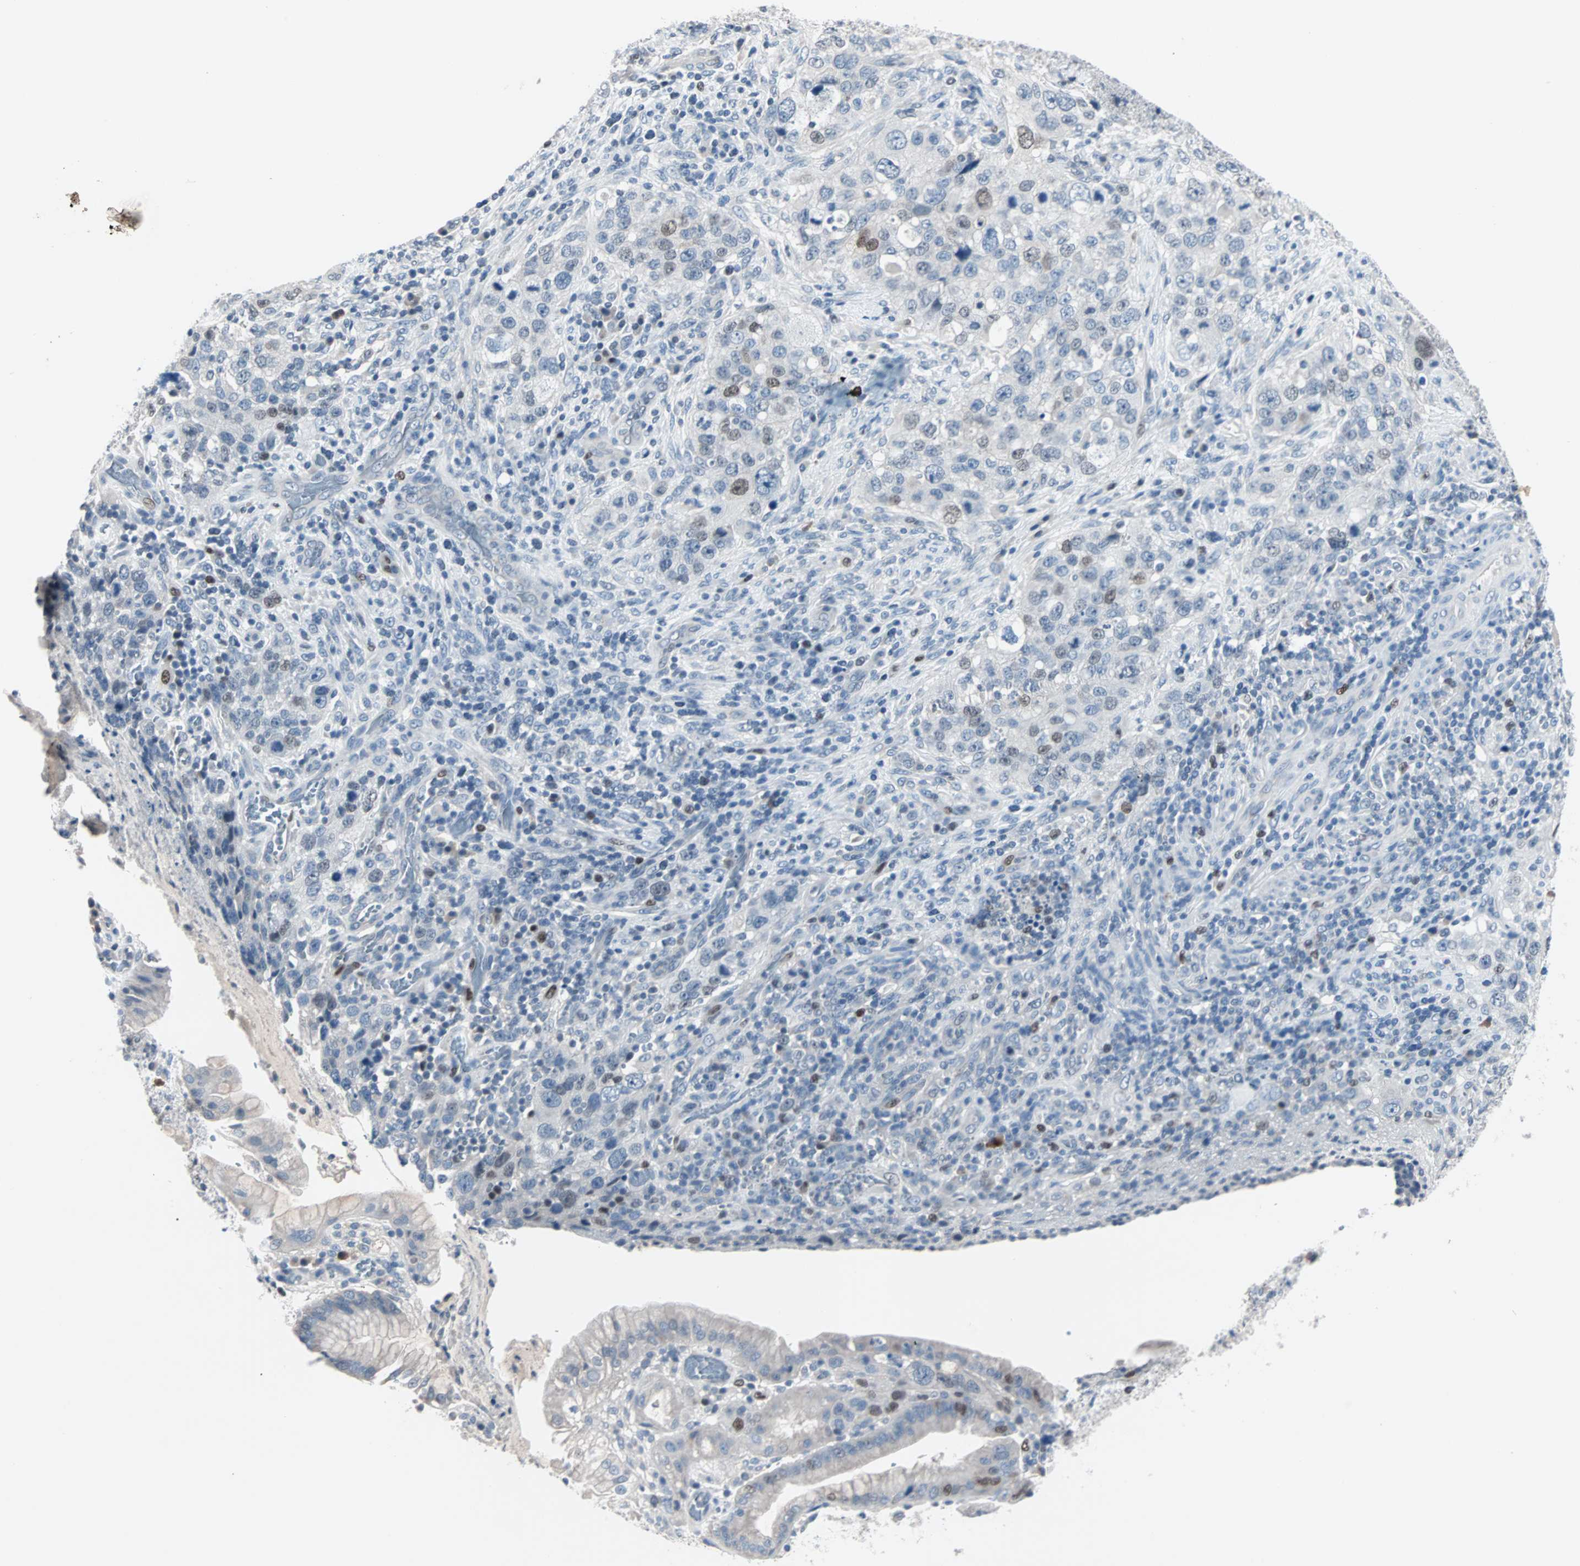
{"staining": {"intensity": "moderate", "quantity": "<25%", "location": "nuclear"}, "tissue": "stomach cancer", "cell_type": "Tumor cells", "image_type": "cancer", "snomed": [{"axis": "morphology", "description": "Normal tissue, NOS"}, {"axis": "morphology", "description": "Adenocarcinoma, NOS"}, {"axis": "topography", "description": "Stomach"}], "caption": "Immunohistochemistry of human stomach adenocarcinoma demonstrates low levels of moderate nuclear positivity in approximately <25% of tumor cells.", "gene": "CCNE2", "patient": {"sex": "male", "age": 48}}